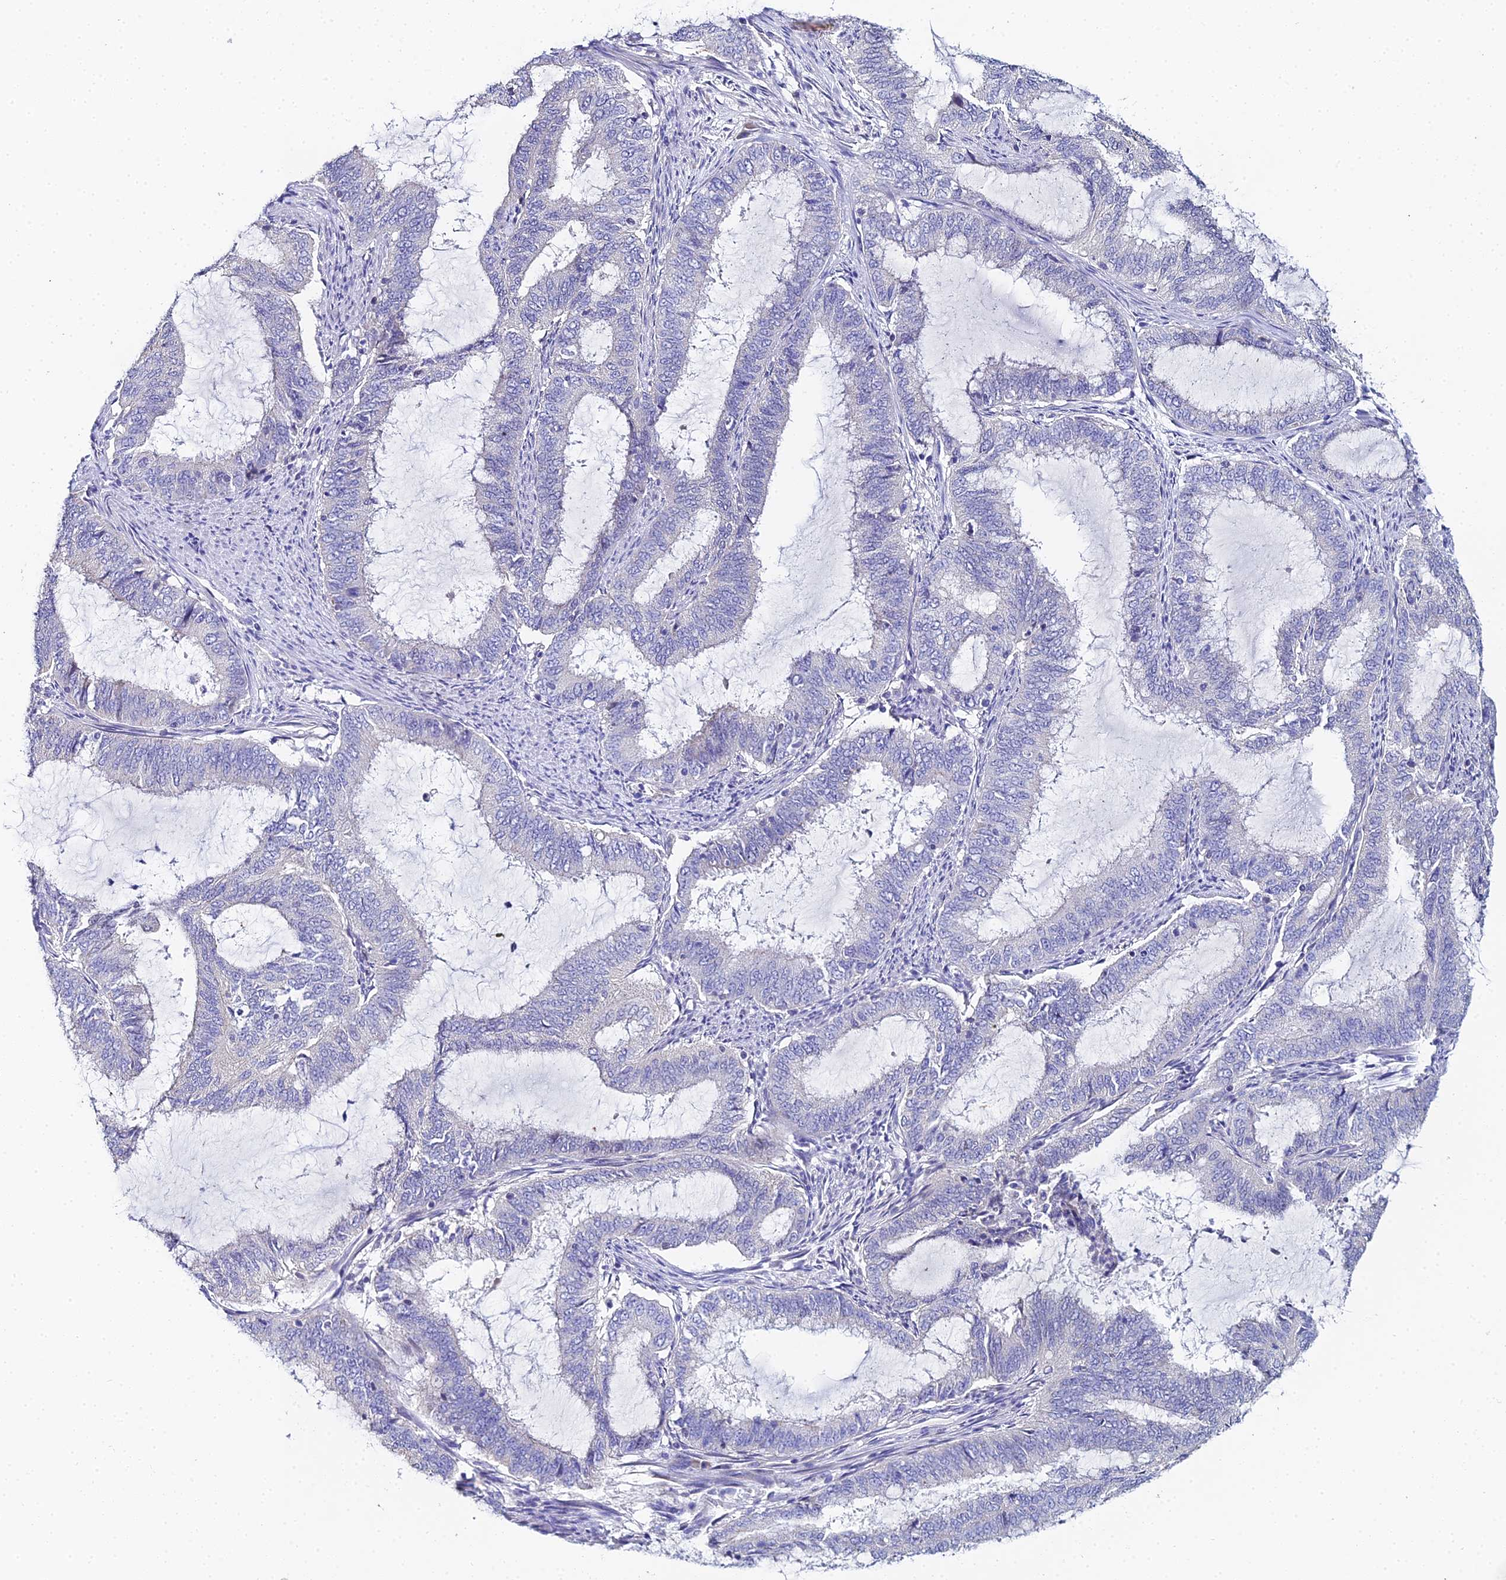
{"staining": {"intensity": "negative", "quantity": "none", "location": "none"}, "tissue": "endometrial cancer", "cell_type": "Tumor cells", "image_type": "cancer", "snomed": [{"axis": "morphology", "description": "Adenocarcinoma, NOS"}, {"axis": "topography", "description": "Endometrium"}], "caption": "IHC of endometrial adenocarcinoma exhibits no staining in tumor cells. (Brightfield microscopy of DAB immunohistochemistry at high magnification).", "gene": "OCM", "patient": {"sex": "female", "age": 51}}